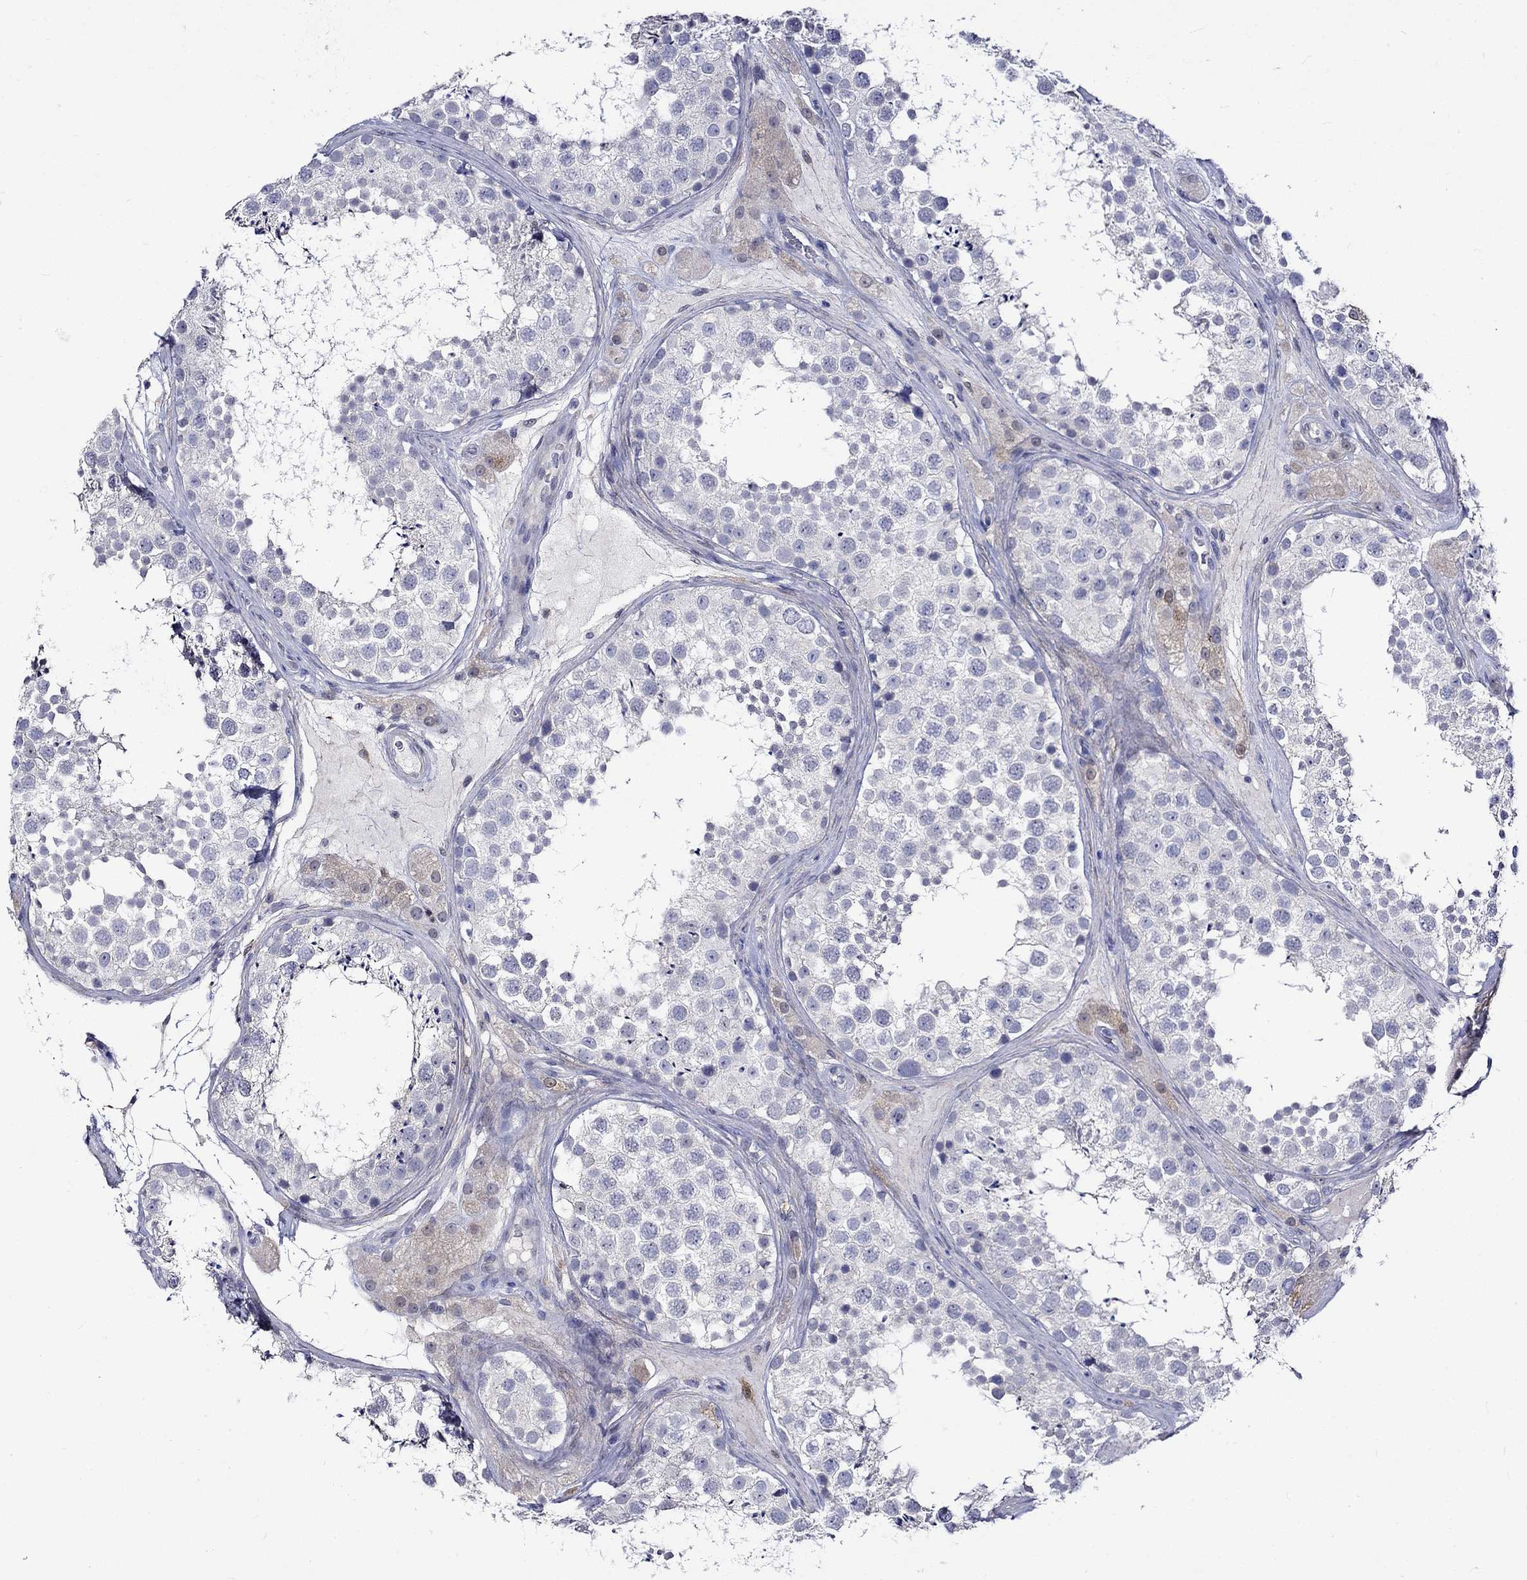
{"staining": {"intensity": "negative", "quantity": "none", "location": "none"}, "tissue": "testis", "cell_type": "Cells in seminiferous ducts", "image_type": "normal", "snomed": [{"axis": "morphology", "description": "Normal tissue, NOS"}, {"axis": "topography", "description": "Testis"}], "caption": "There is no significant staining in cells in seminiferous ducts of testis. The staining was performed using DAB (3,3'-diaminobenzidine) to visualize the protein expression in brown, while the nuclei were stained in blue with hematoxylin (Magnification: 20x).", "gene": "CRYAB", "patient": {"sex": "male", "age": 41}}